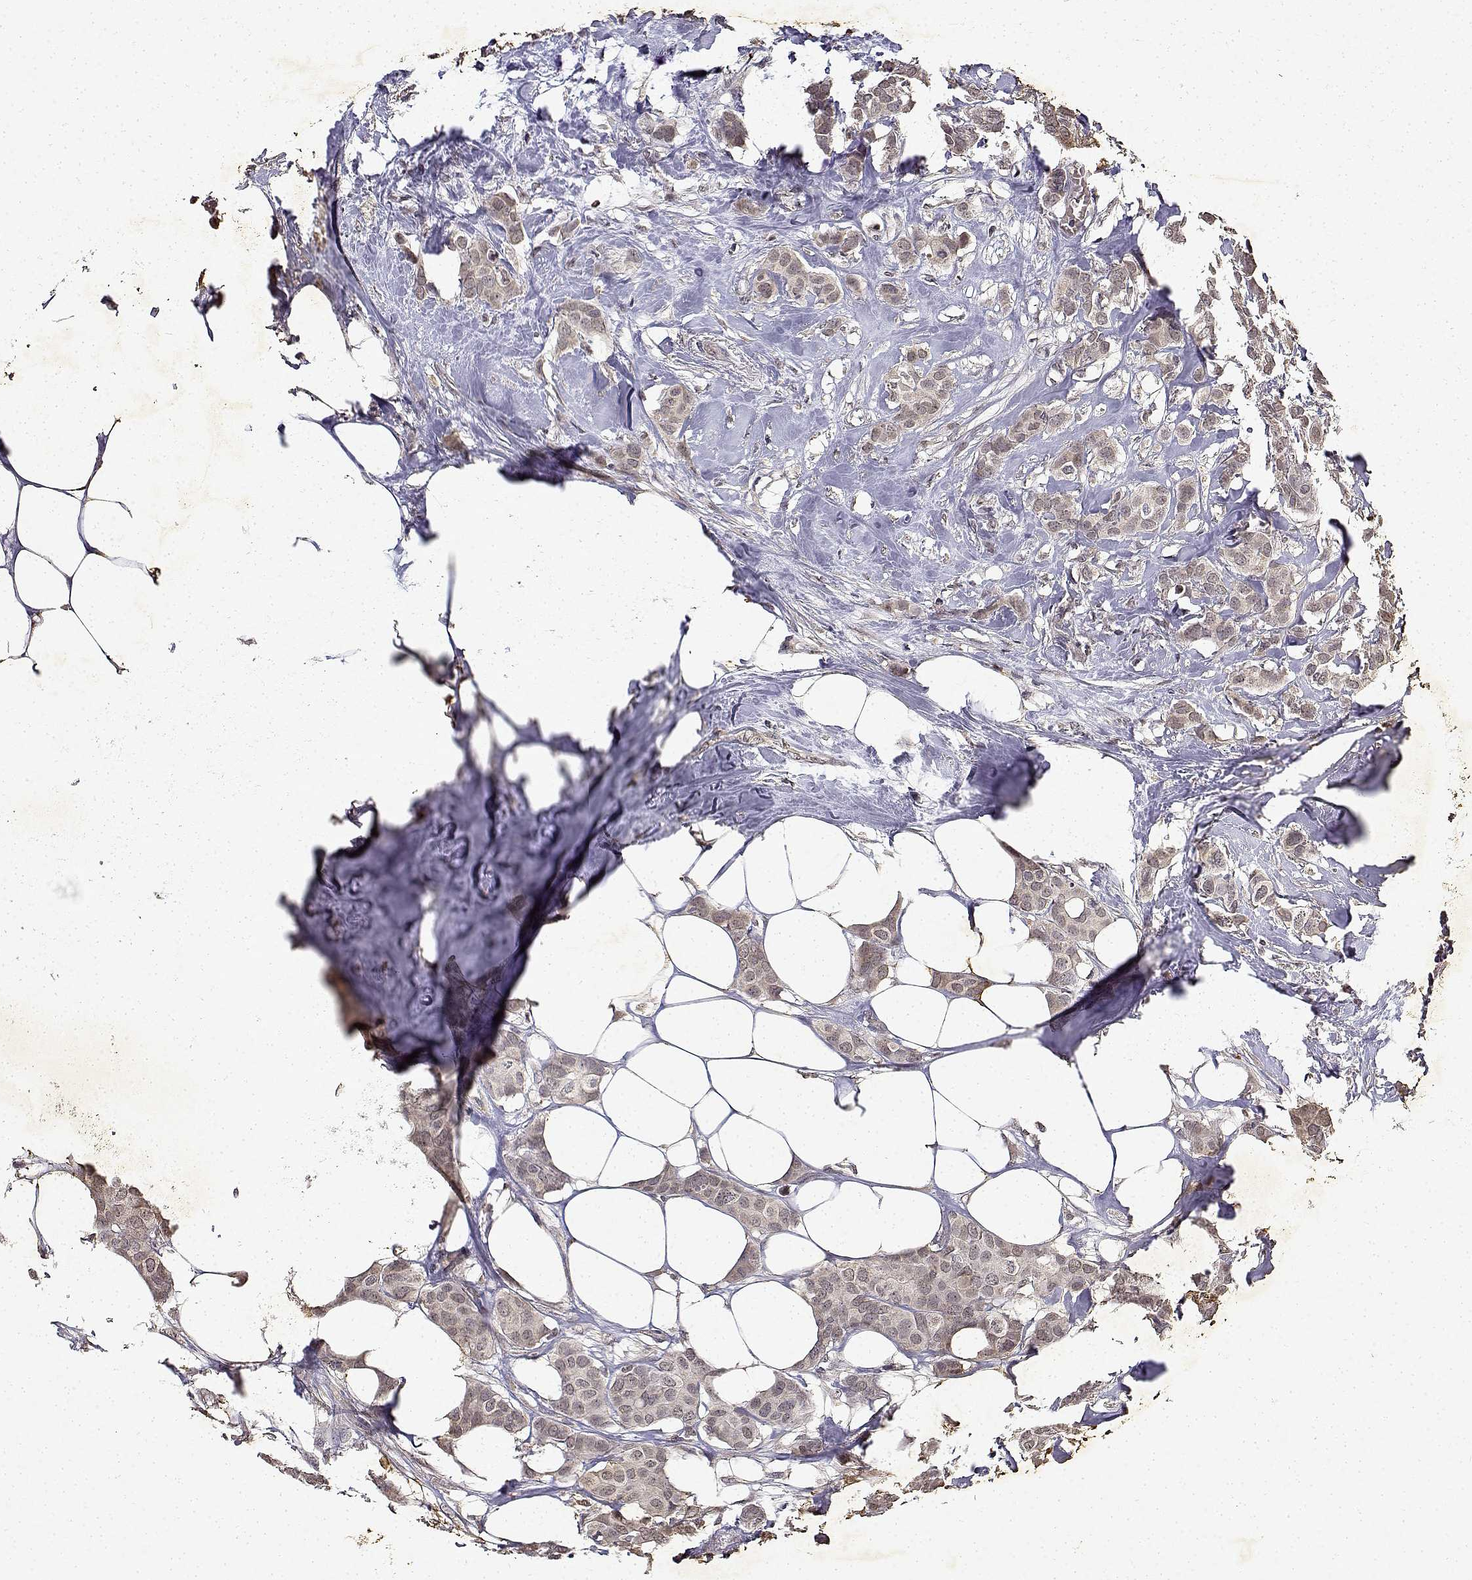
{"staining": {"intensity": "negative", "quantity": "none", "location": "none"}, "tissue": "breast cancer", "cell_type": "Tumor cells", "image_type": "cancer", "snomed": [{"axis": "morphology", "description": "Duct carcinoma"}, {"axis": "topography", "description": "Breast"}], "caption": "Immunohistochemistry (IHC) micrograph of neoplastic tissue: breast intraductal carcinoma stained with DAB shows no significant protein expression in tumor cells. (Brightfield microscopy of DAB (3,3'-diaminobenzidine) immunohistochemistry (IHC) at high magnification).", "gene": "BDNF", "patient": {"sex": "female", "age": 62}}